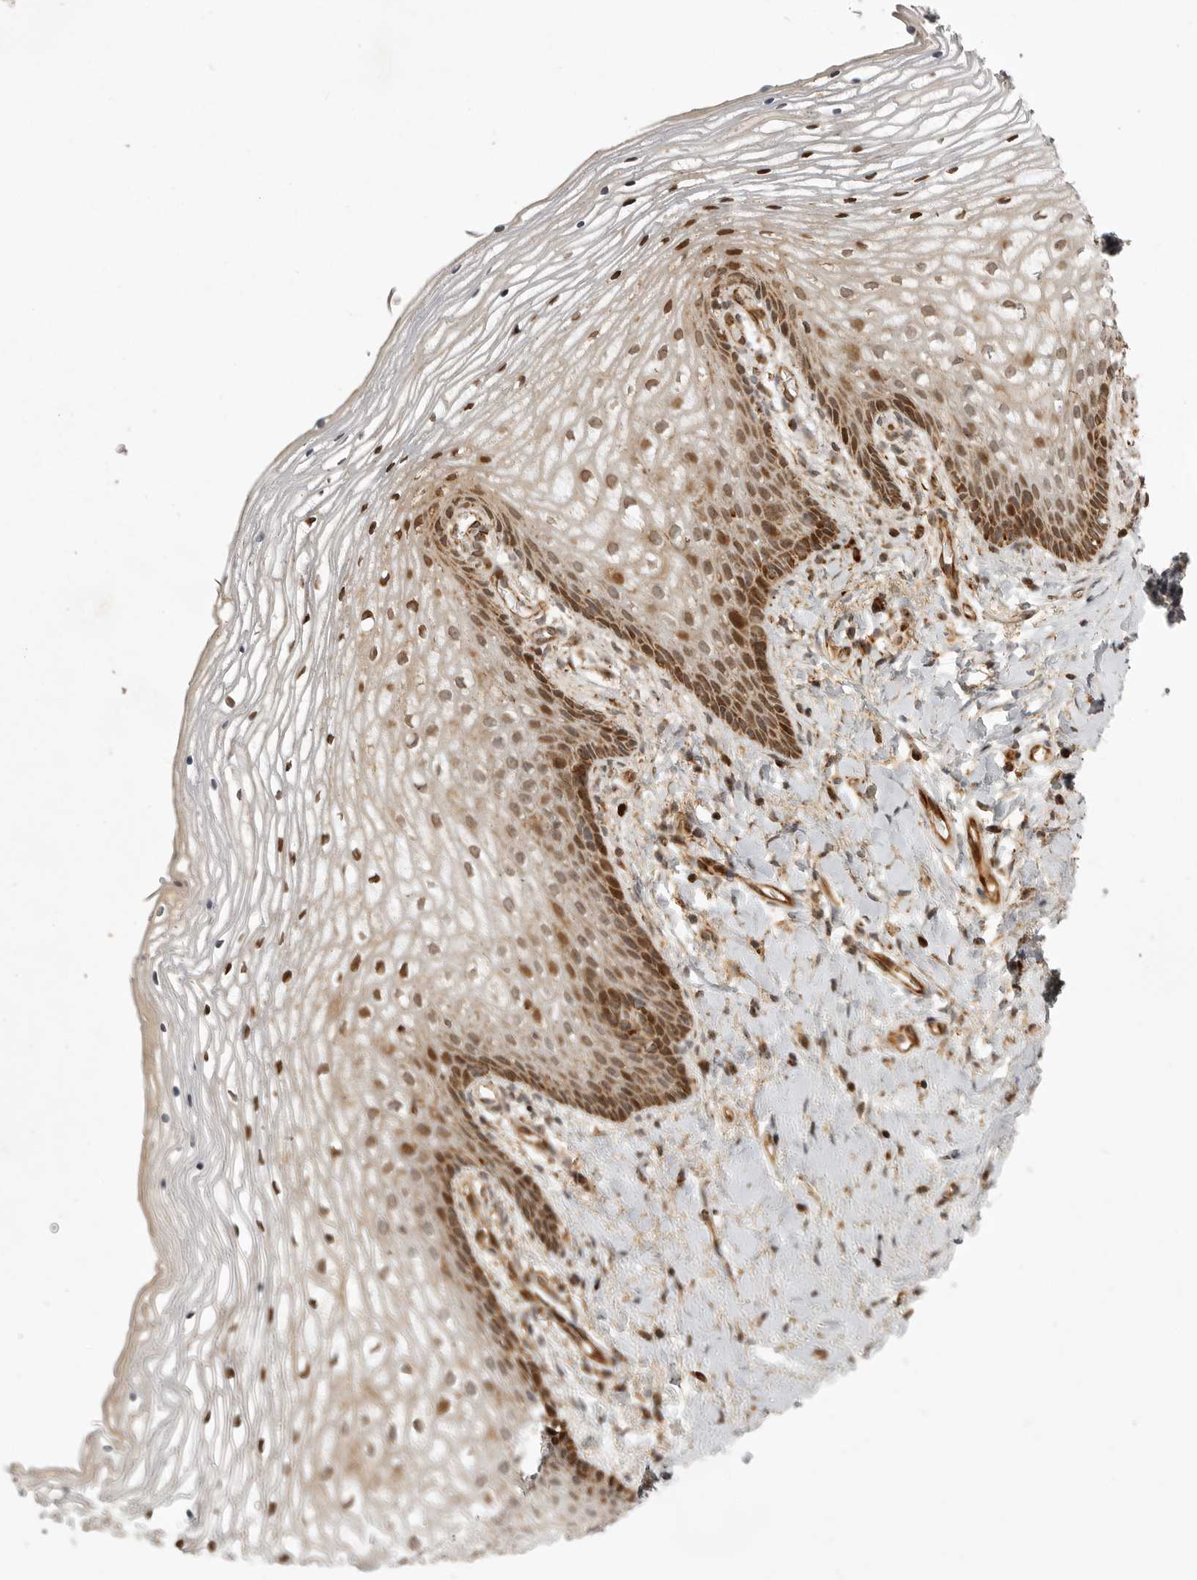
{"staining": {"intensity": "moderate", "quantity": ">75%", "location": "cytoplasmic/membranous,nuclear"}, "tissue": "vagina", "cell_type": "Squamous epithelial cells", "image_type": "normal", "snomed": [{"axis": "morphology", "description": "Normal tissue, NOS"}, {"axis": "topography", "description": "Vagina"}], "caption": "This is a photomicrograph of IHC staining of normal vagina, which shows moderate expression in the cytoplasmic/membranous,nuclear of squamous epithelial cells.", "gene": "NARS2", "patient": {"sex": "female", "age": 60}}